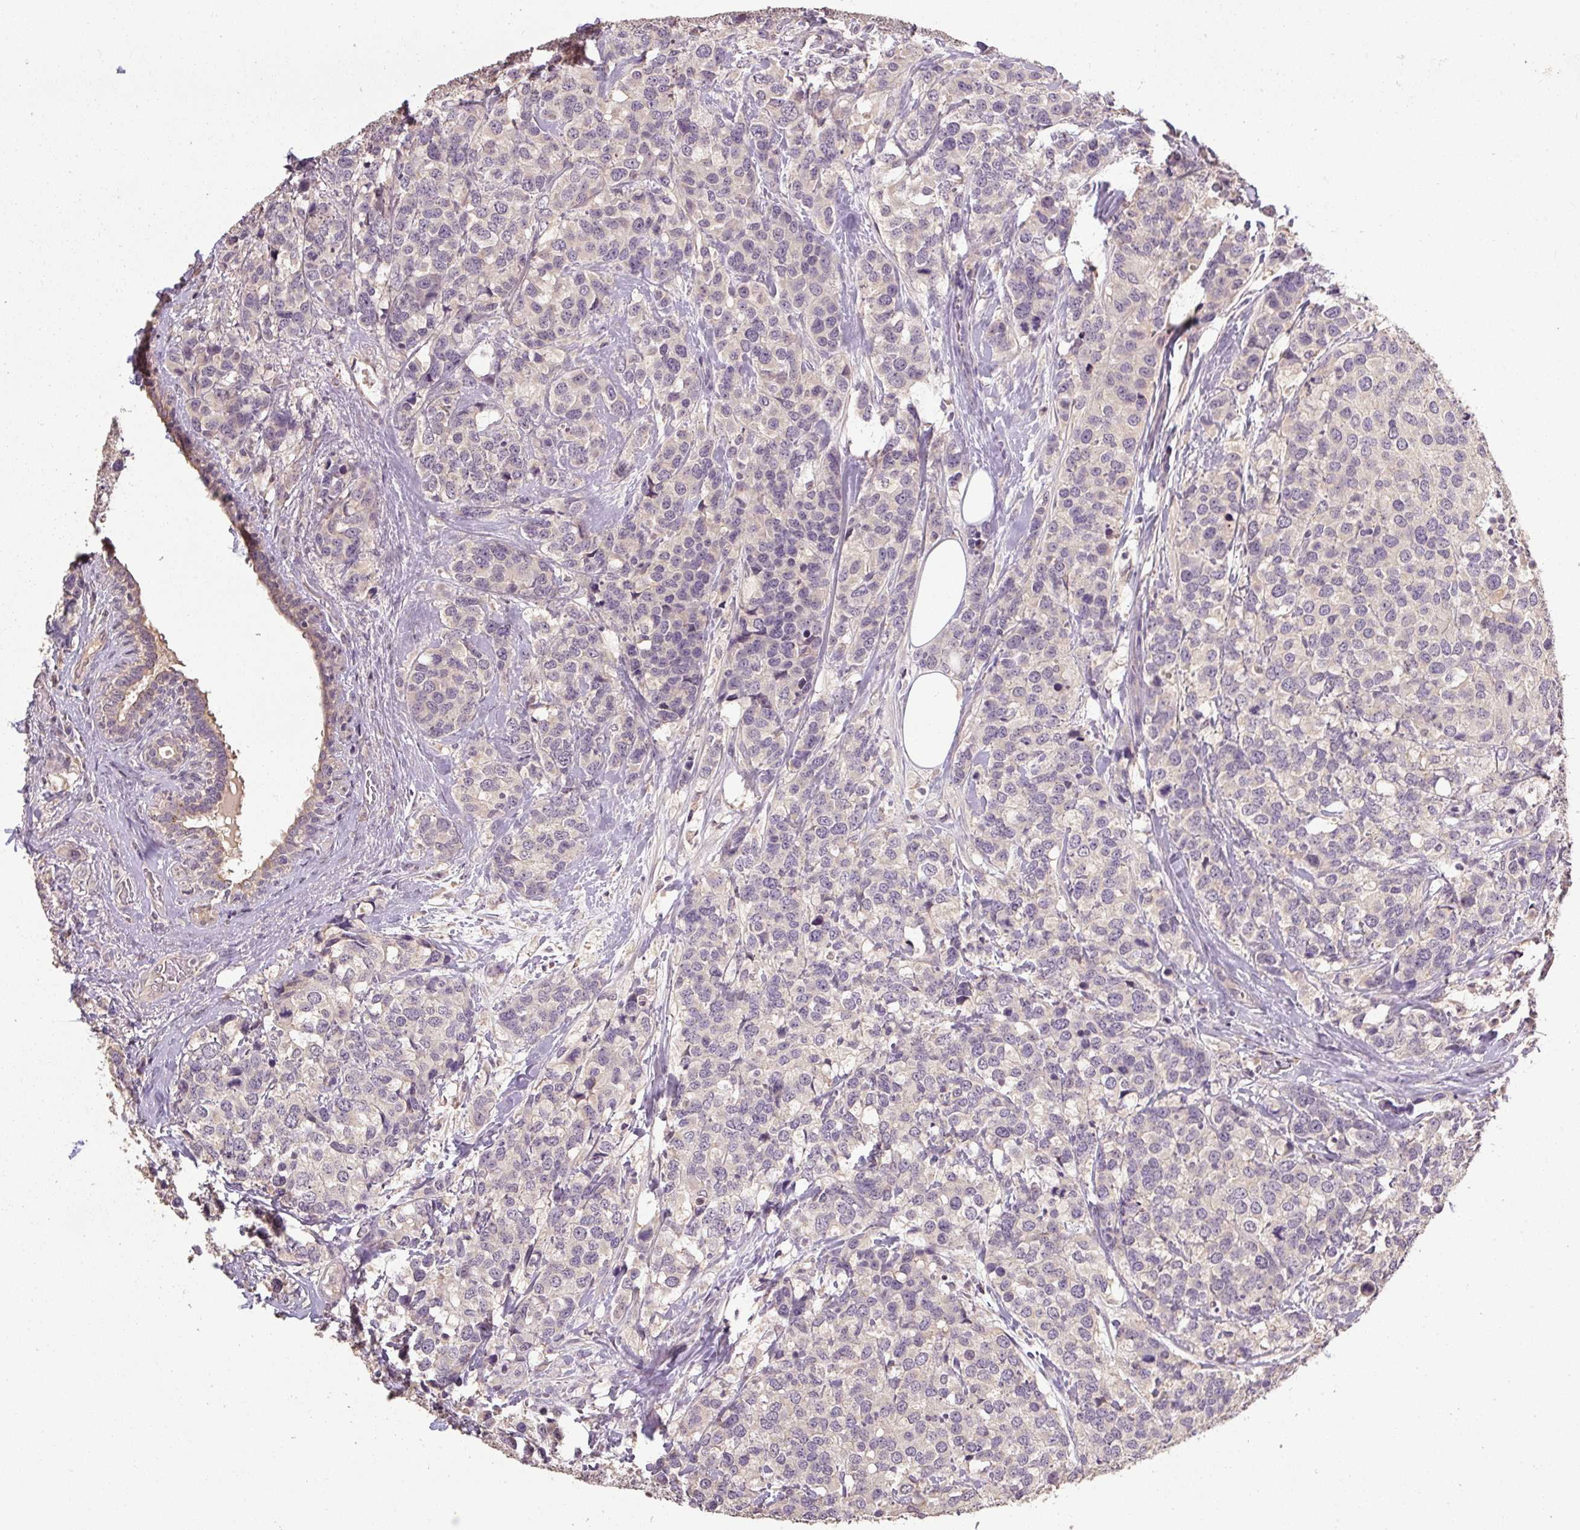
{"staining": {"intensity": "negative", "quantity": "none", "location": "none"}, "tissue": "breast cancer", "cell_type": "Tumor cells", "image_type": "cancer", "snomed": [{"axis": "morphology", "description": "Lobular carcinoma"}, {"axis": "topography", "description": "Breast"}], "caption": "IHC of lobular carcinoma (breast) reveals no positivity in tumor cells.", "gene": "CFAP65", "patient": {"sex": "female", "age": 59}}